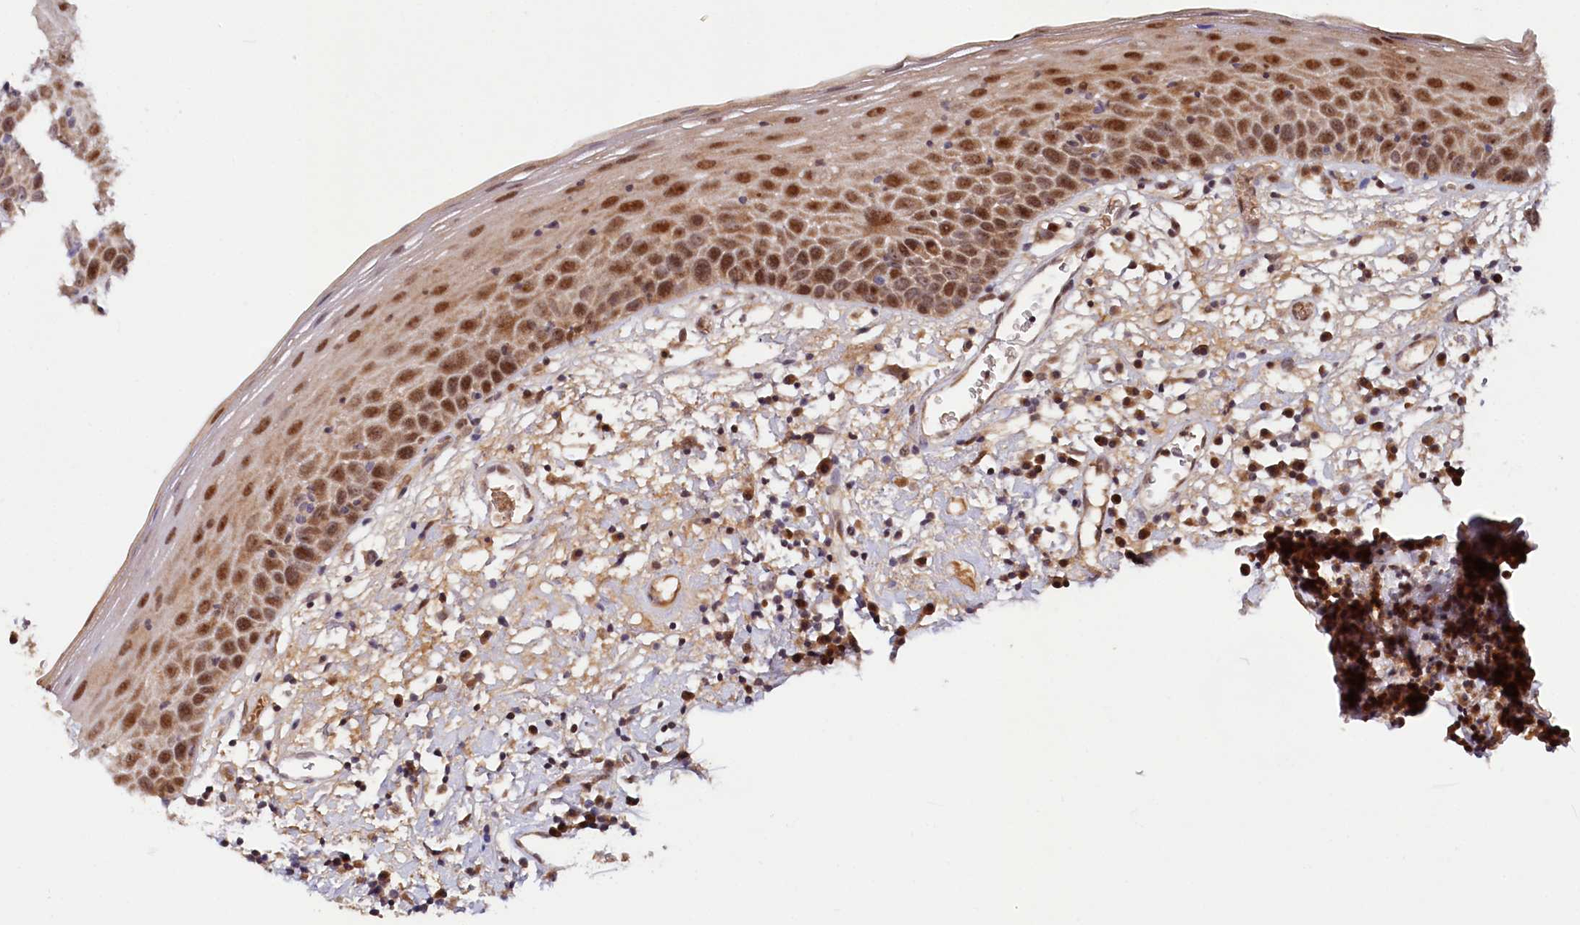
{"staining": {"intensity": "strong", "quantity": ">75%", "location": "nuclear"}, "tissue": "oral mucosa", "cell_type": "Squamous epithelial cells", "image_type": "normal", "snomed": [{"axis": "morphology", "description": "Normal tissue, NOS"}, {"axis": "topography", "description": "Oral tissue"}], "caption": "DAB immunohistochemical staining of normal oral mucosa reveals strong nuclear protein staining in approximately >75% of squamous epithelial cells. The staining was performed using DAB (3,3'-diaminobenzidine) to visualize the protein expression in brown, while the nuclei were stained in blue with hematoxylin (Magnification: 20x).", "gene": "N4BP2L1", "patient": {"sex": "male", "age": 74}}